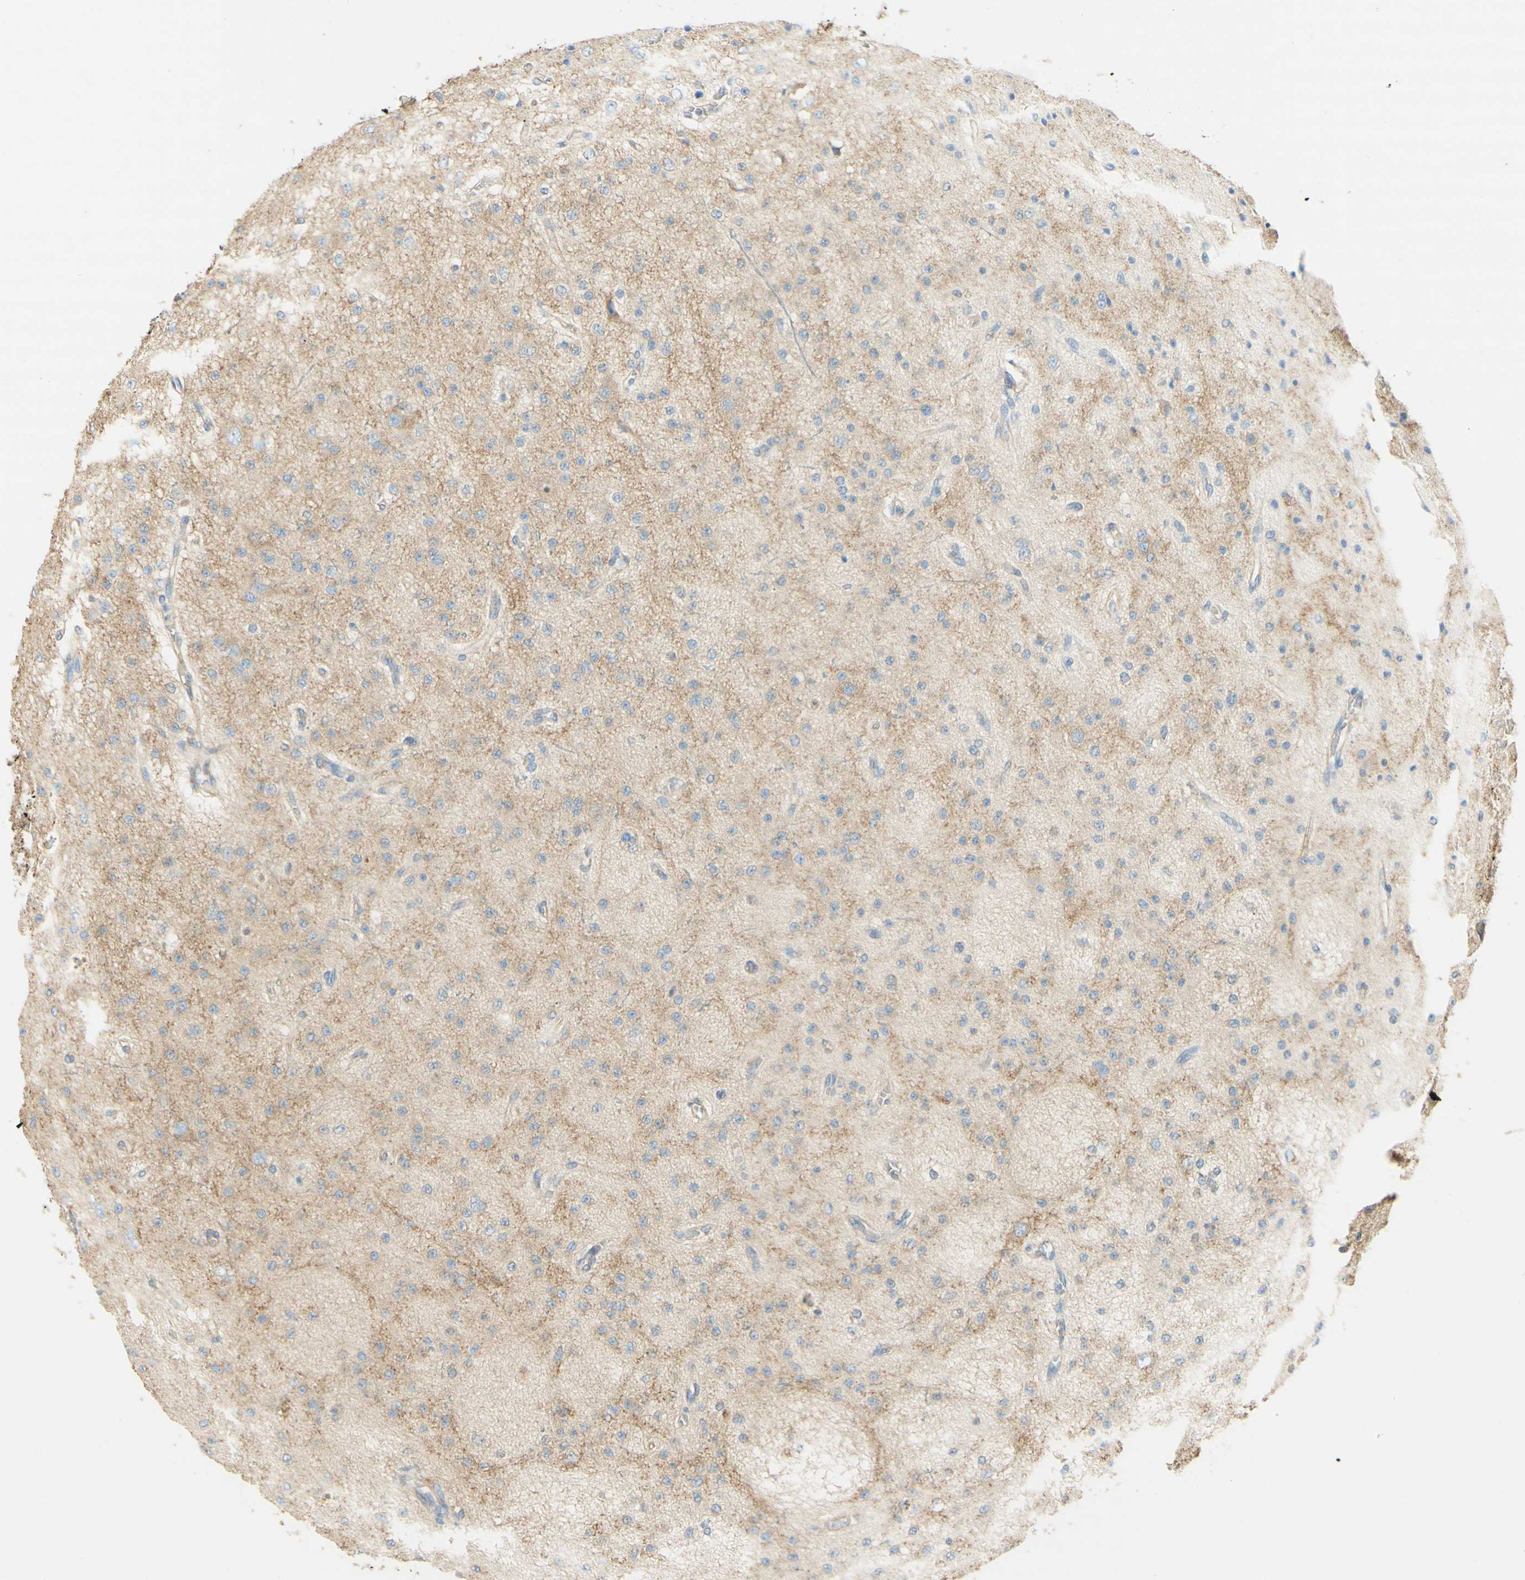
{"staining": {"intensity": "weak", "quantity": "<25%", "location": "cytoplasmic/membranous"}, "tissue": "glioma", "cell_type": "Tumor cells", "image_type": "cancer", "snomed": [{"axis": "morphology", "description": "Glioma, malignant, Low grade"}, {"axis": "topography", "description": "Brain"}], "caption": "Tumor cells are negative for brown protein staining in malignant glioma (low-grade).", "gene": "CLTC", "patient": {"sex": "male", "age": 38}}